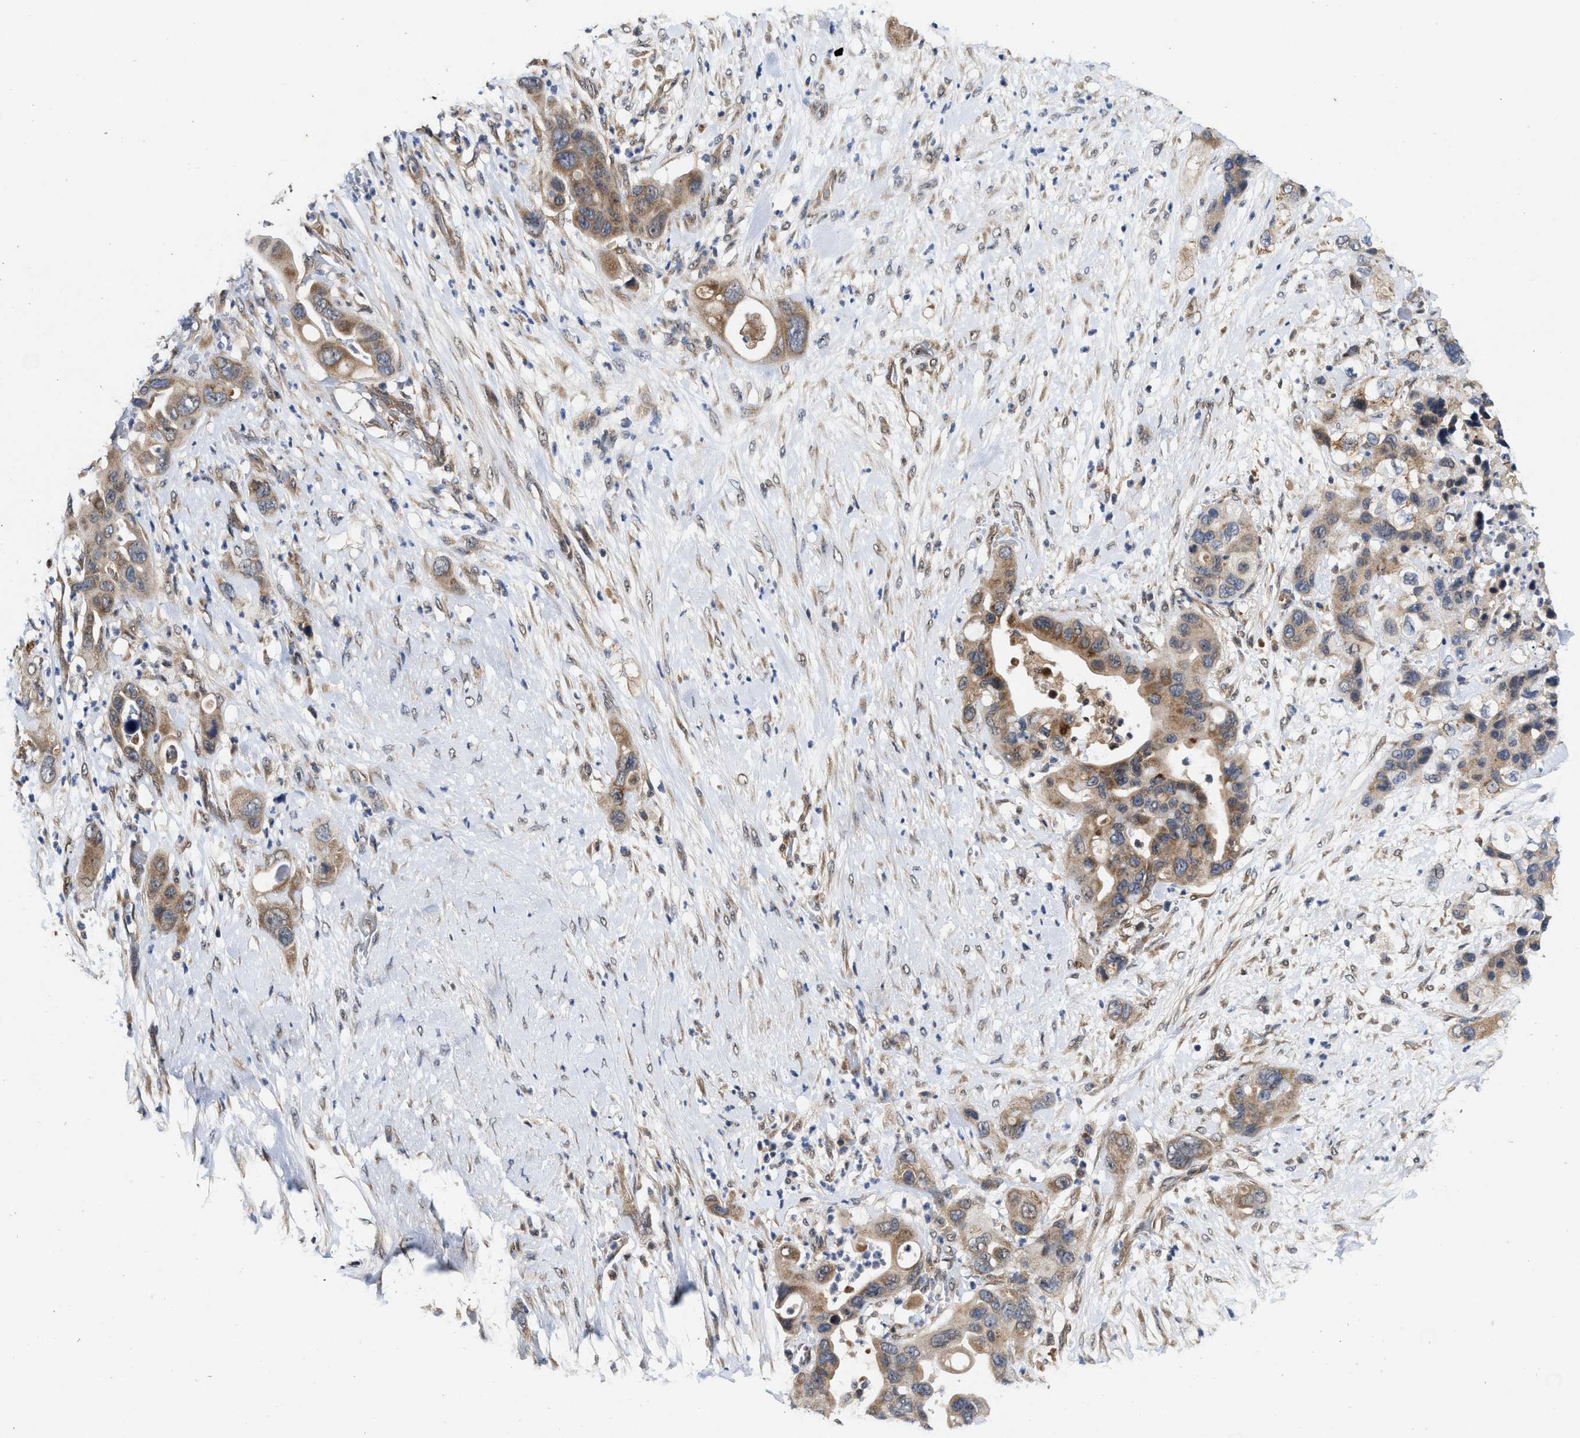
{"staining": {"intensity": "weak", "quantity": ">75%", "location": "cytoplasmic/membranous"}, "tissue": "pancreatic cancer", "cell_type": "Tumor cells", "image_type": "cancer", "snomed": [{"axis": "morphology", "description": "Adenocarcinoma, NOS"}, {"axis": "topography", "description": "Pancreas"}], "caption": "Immunohistochemical staining of adenocarcinoma (pancreatic) reveals low levels of weak cytoplasmic/membranous protein staining in approximately >75% of tumor cells.", "gene": "CFLAR", "patient": {"sex": "female", "age": 71}}